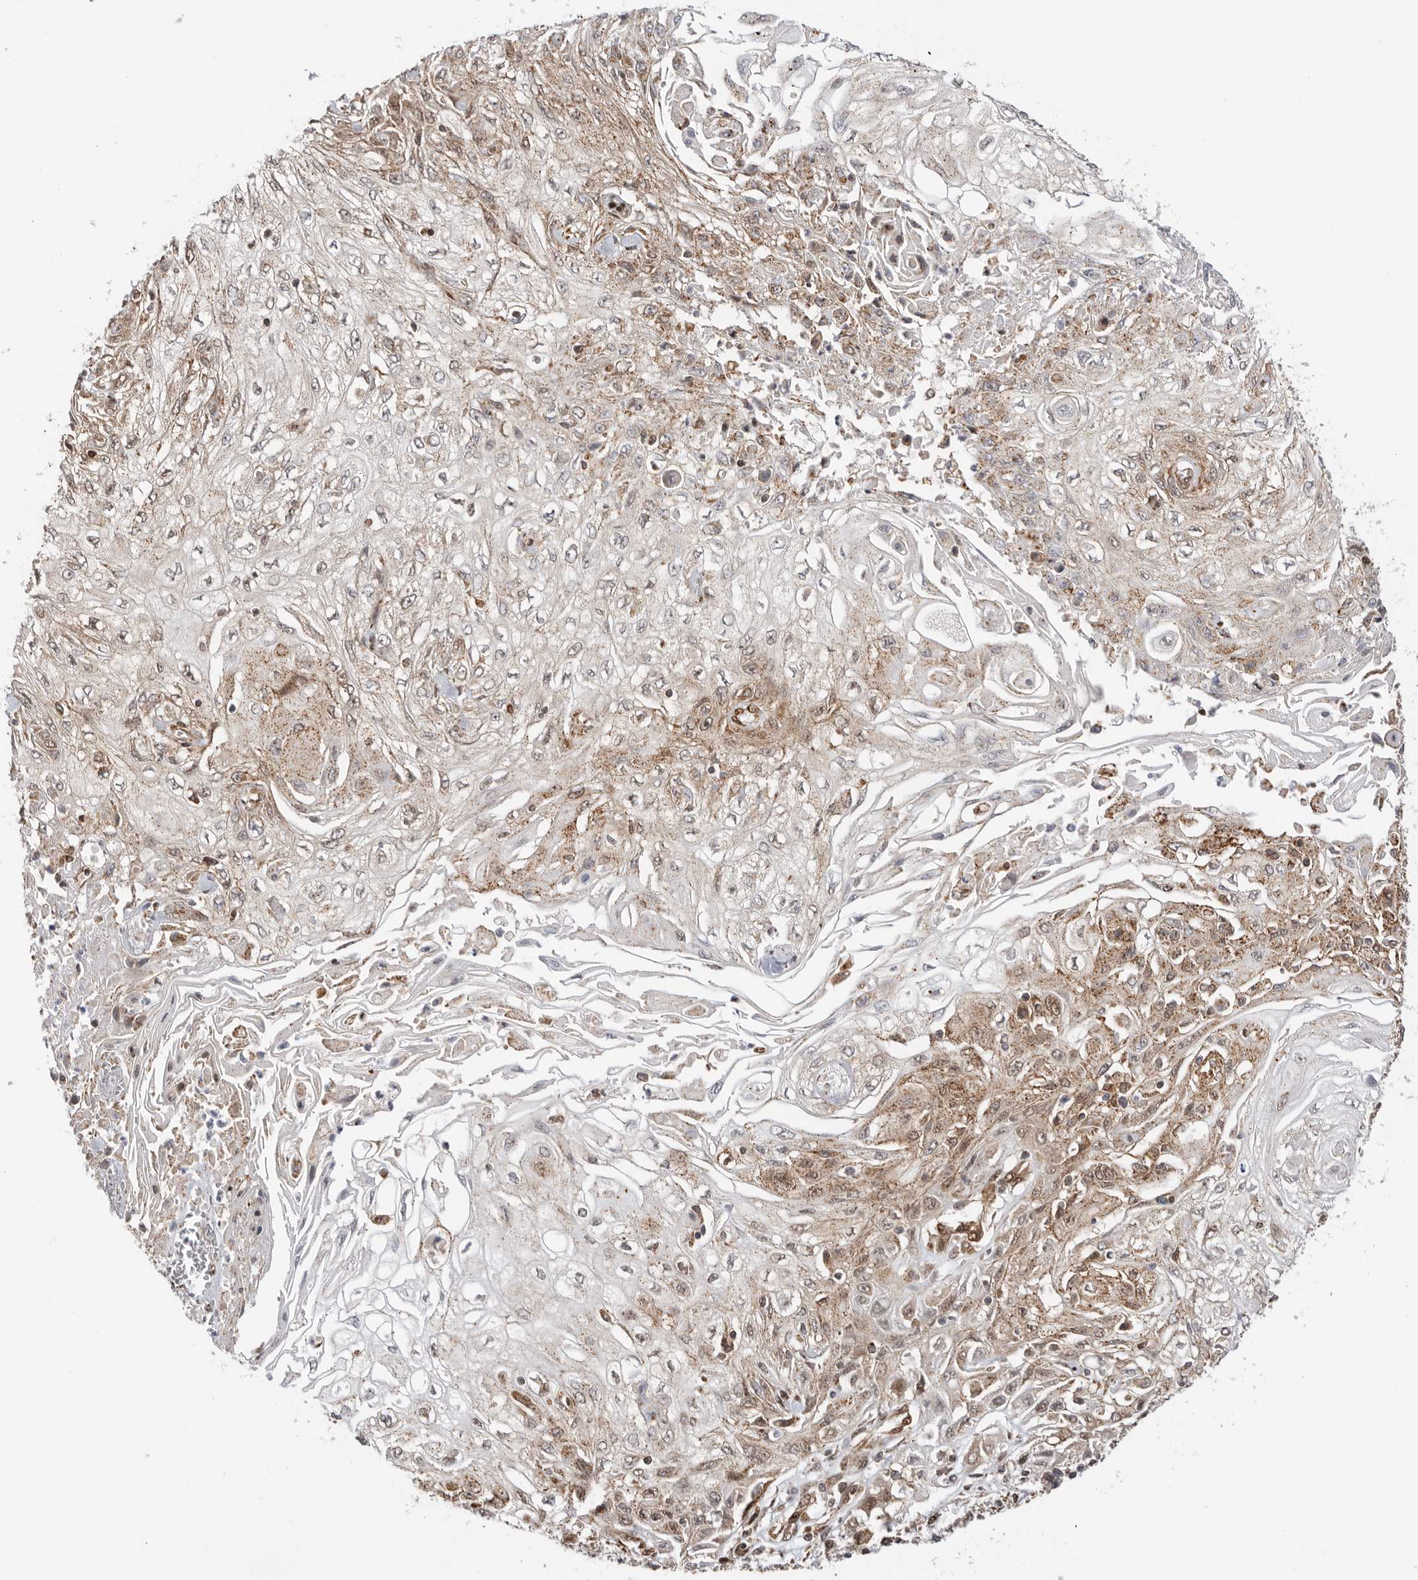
{"staining": {"intensity": "moderate", "quantity": "25%-75%", "location": "cytoplasmic/membranous,nuclear"}, "tissue": "skin cancer", "cell_type": "Tumor cells", "image_type": "cancer", "snomed": [{"axis": "morphology", "description": "Squamous cell carcinoma, NOS"}, {"axis": "morphology", "description": "Squamous cell carcinoma, metastatic, NOS"}, {"axis": "topography", "description": "Skin"}, {"axis": "topography", "description": "Lymph node"}], "caption": "Skin cancer (metastatic squamous cell carcinoma) stained for a protein shows moderate cytoplasmic/membranous and nuclear positivity in tumor cells.", "gene": "DCAF8", "patient": {"sex": "male", "age": 75}}